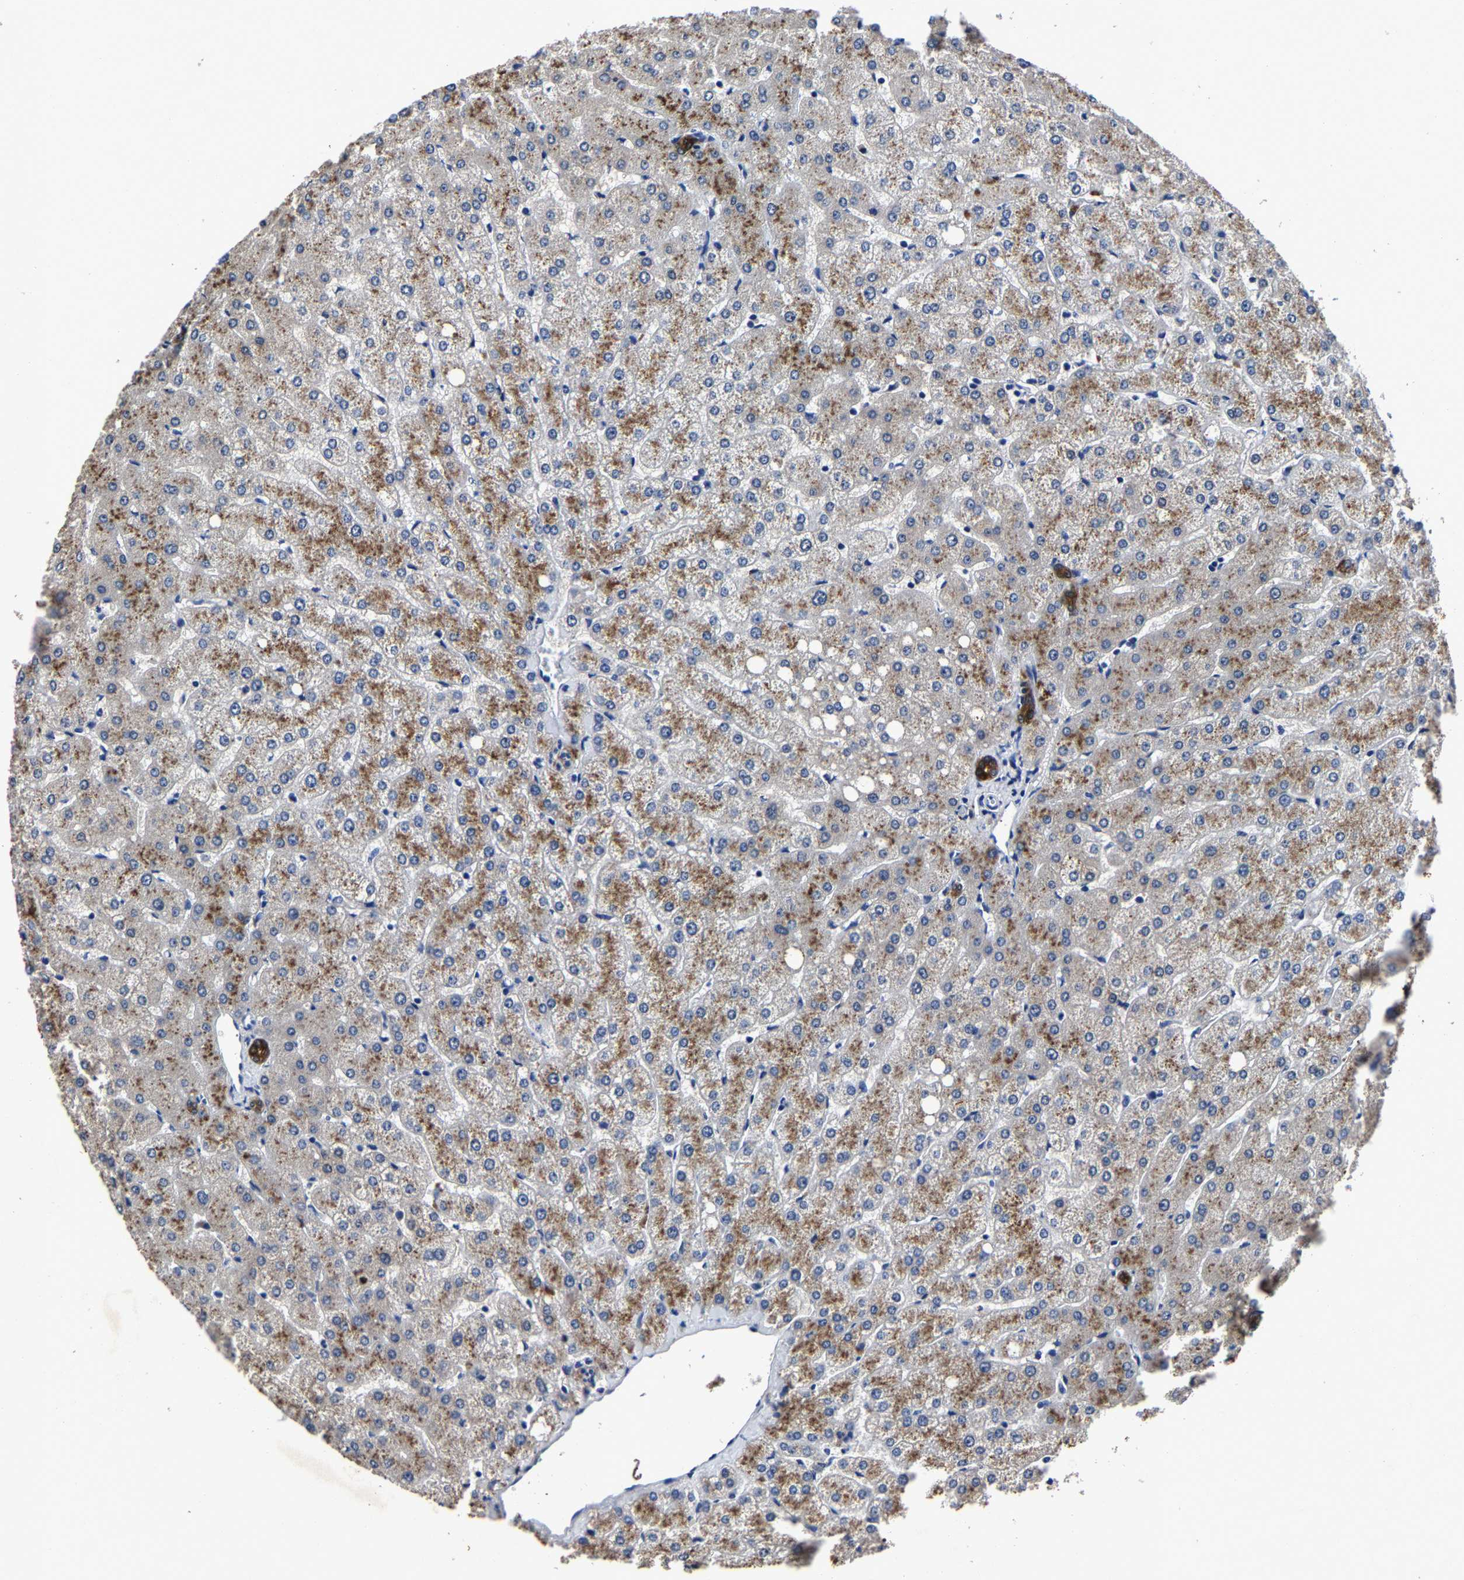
{"staining": {"intensity": "strong", "quantity": ">75%", "location": "cytoplasmic/membranous"}, "tissue": "liver", "cell_type": "Cholangiocytes", "image_type": "normal", "snomed": [{"axis": "morphology", "description": "Normal tissue, NOS"}, {"axis": "topography", "description": "Liver"}], "caption": "A high amount of strong cytoplasmic/membranous expression is appreciated in approximately >75% of cholangiocytes in normal liver. Immunohistochemistry (ihc) stains the protein in brown and the nuclei are stained blue.", "gene": "PSPH", "patient": {"sex": "female", "age": 54}}